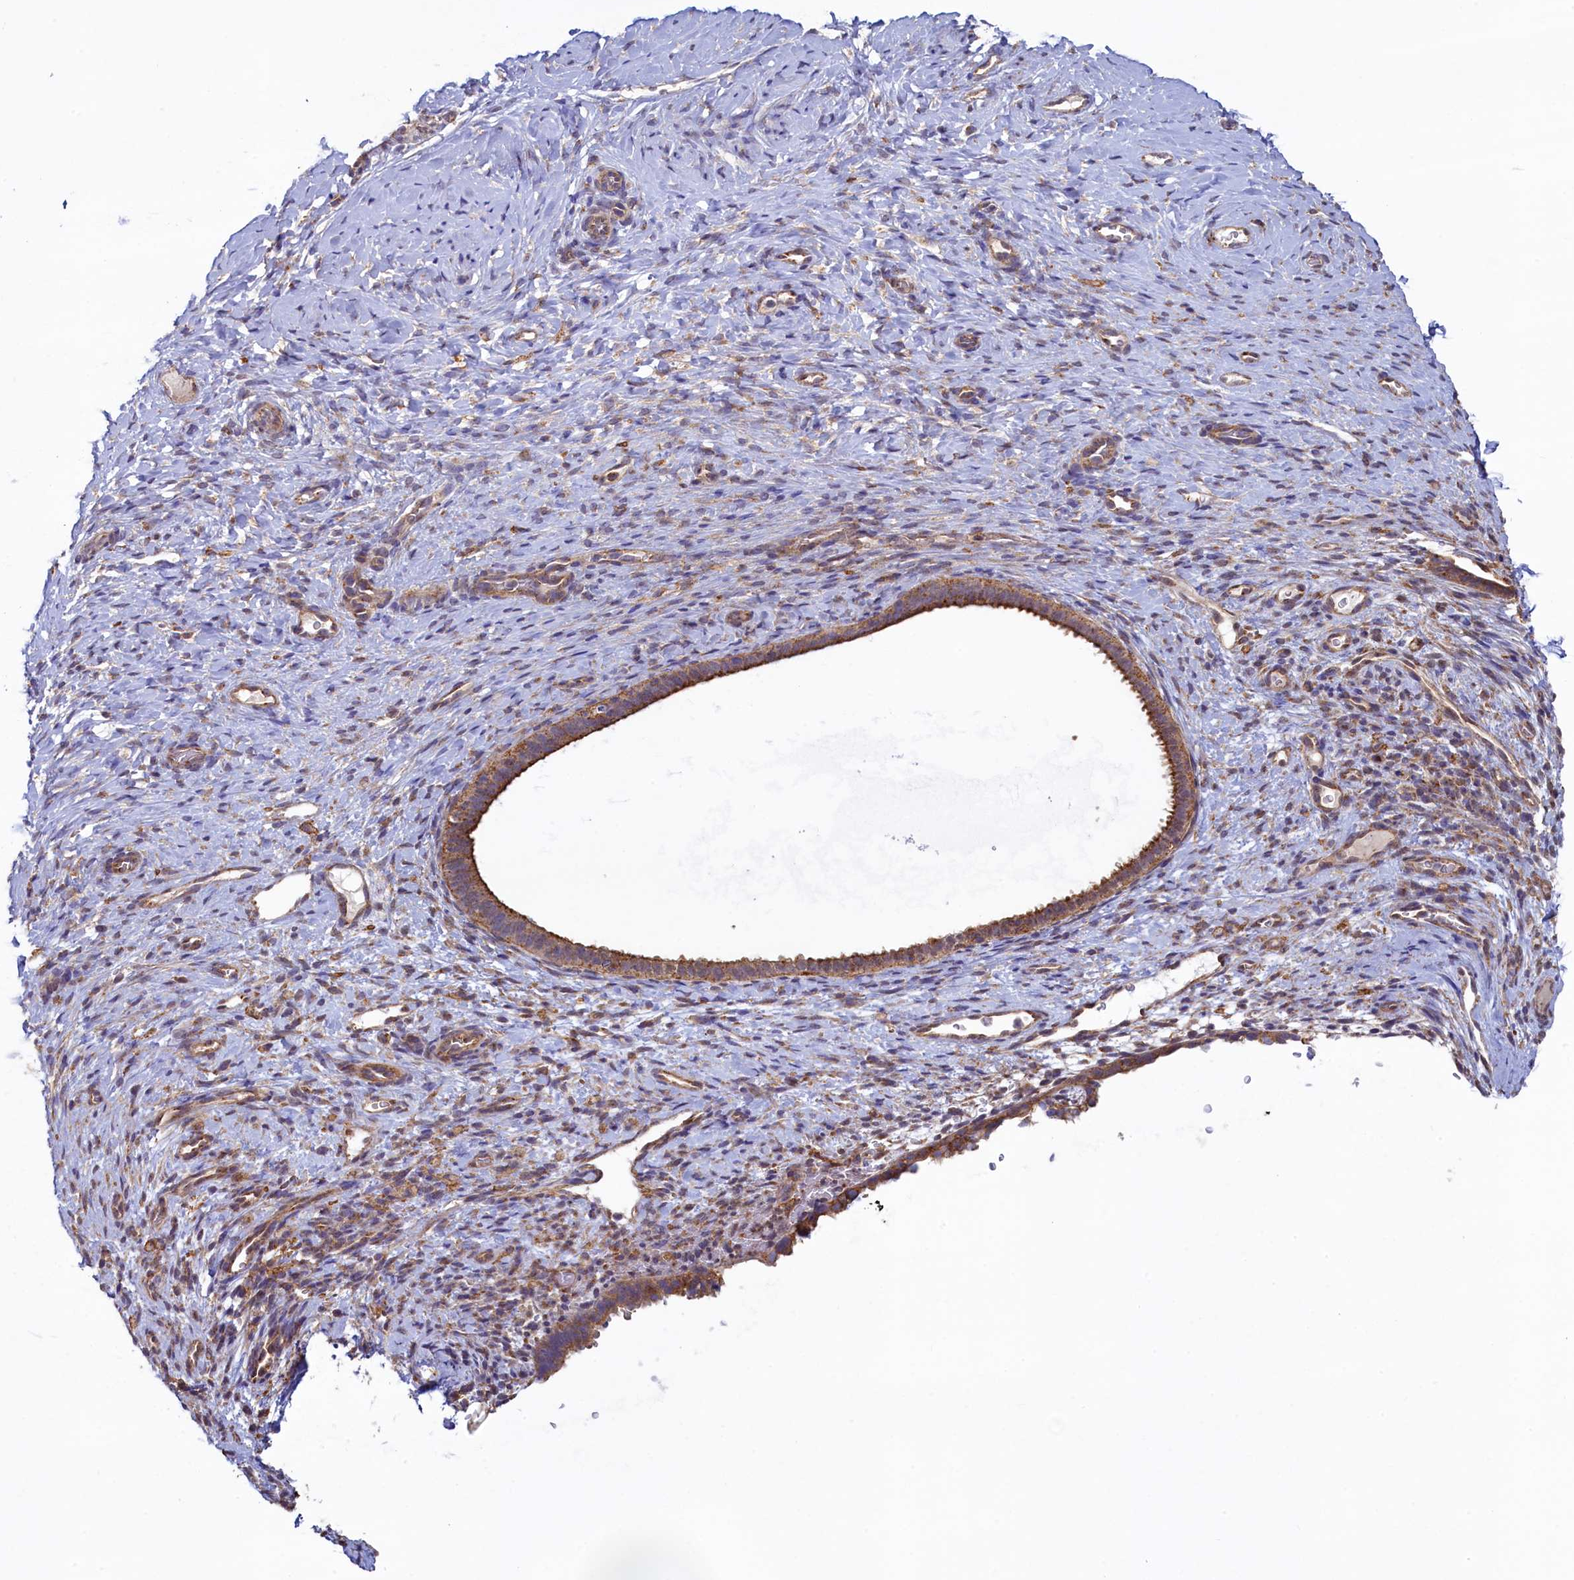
{"staining": {"intensity": "moderate", "quantity": "<25%", "location": "cytoplasmic/membranous"}, "tissue": "endometrium", "cell_type": "Cells in endometrial stroma", "image_type": "normal", "snomed": [{"axis": "morphology", "description": "Normal tissue, NOS"}, {"axis": "topography", "description": "Endometrium"}], "caption": "Immunohistochemical staining of normal endometrium demonstrates moderate cytoplasmic/membranous protein staining in about <25% of cells in endometrial stroma.", "gene": "GPR21", "patient": {"sex": "female", "age": 65}}